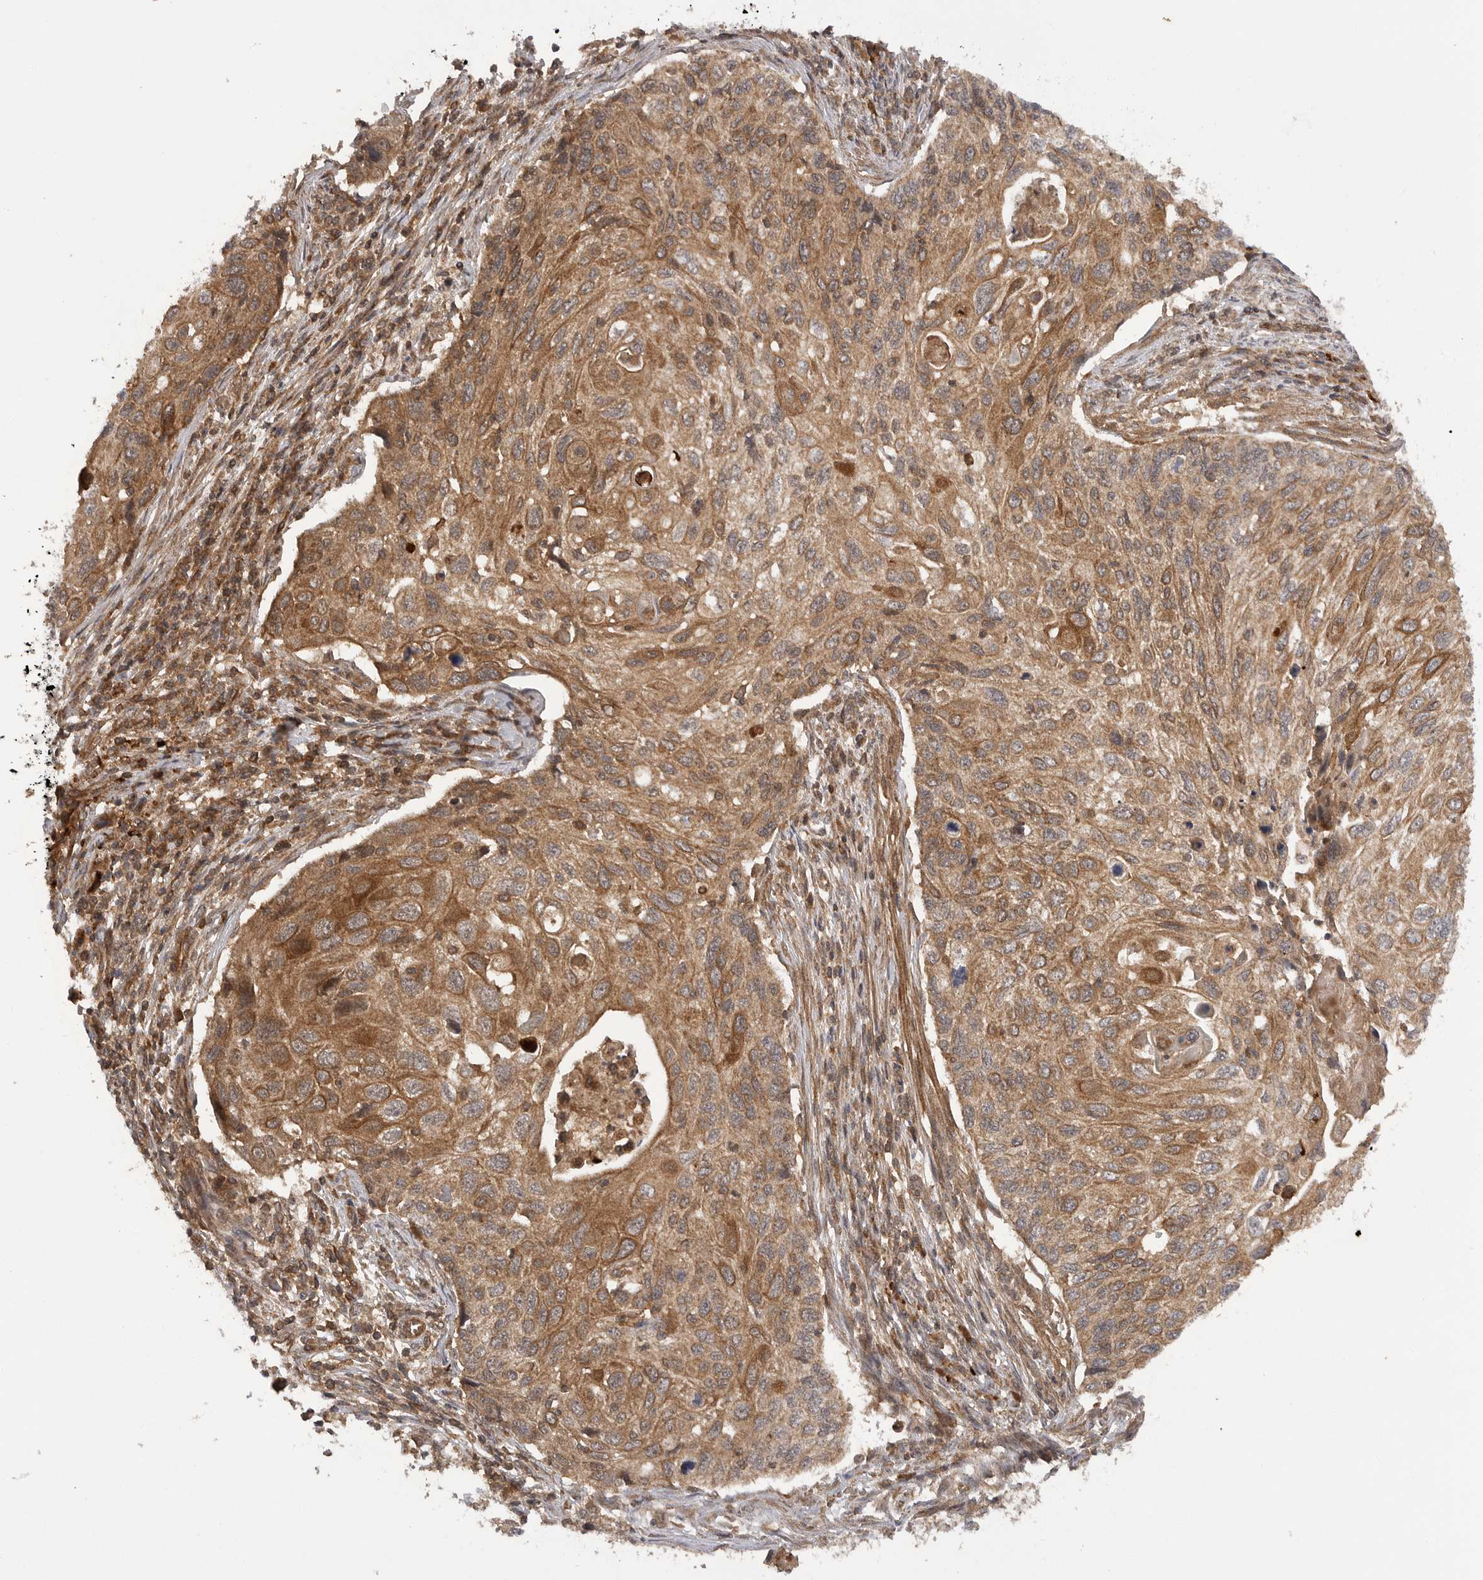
{"staining": {"intensity": "moderate", "quantity": ">75%", "location": "cytoplasmic/membranous"}, "tissue": "cervical cancer", "cell_type": "Tumor cells", "image_type": "cancer", "snomed": [{"axis": "morphology", "description": "Squamous cell carcinoma, NOS"}, {"axis": "topography", "description": "Cervix"}], "caption": "Cervical cancer stained with DAB (3,3'-diaminobenzidine) IHC exhibits medium levels of moderate cytoplasmic/membranous staining in approximately >75% of tumor cells. Ihc stains the protein of interest in brown and the nuclei are stained blue.", "gene": "PRDX4", "patient": {"sex": "female", "age": 70}}